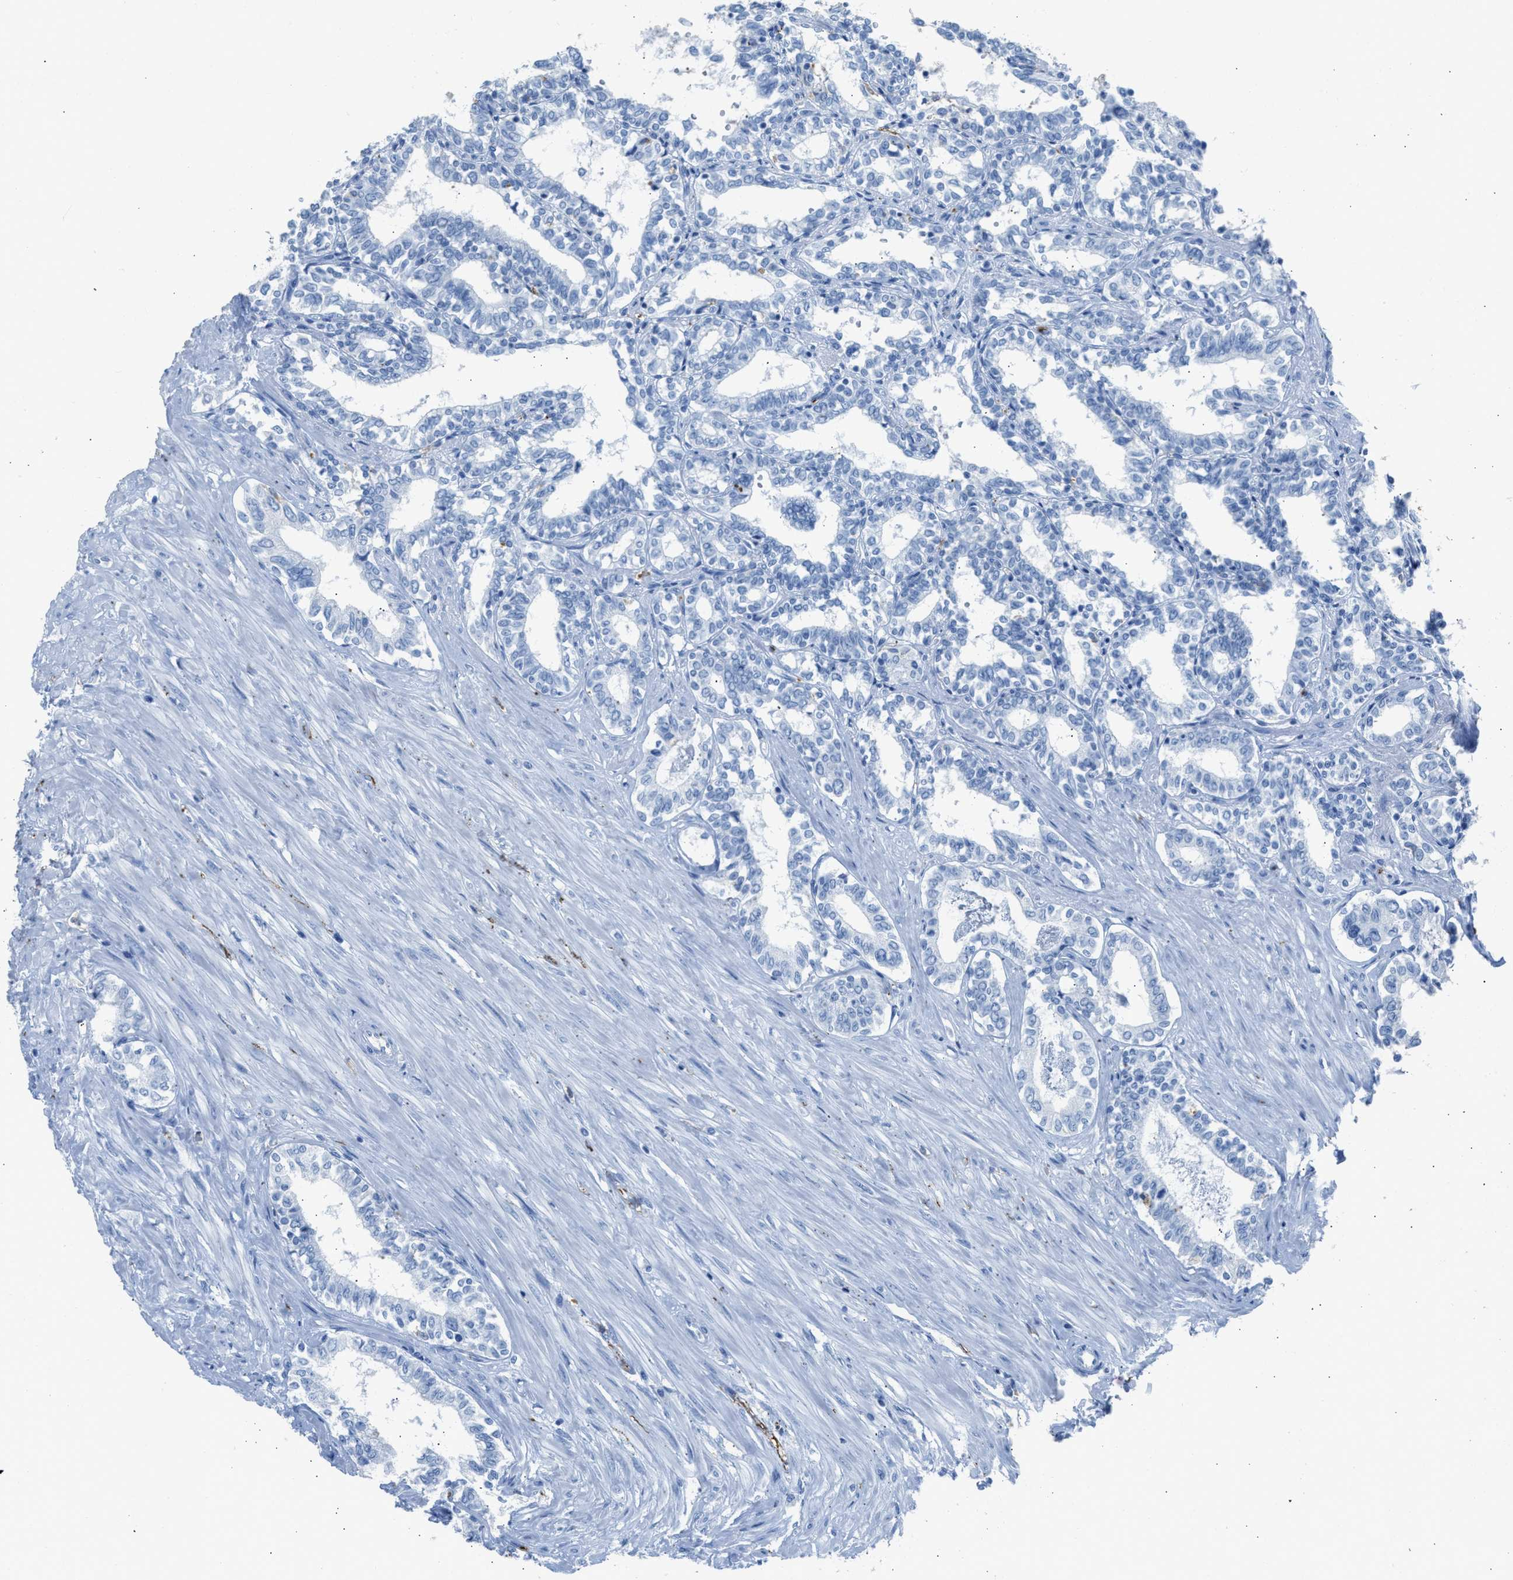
{"staining": {"intensity": "negative", "quantity": "none", "location": "none"}, "tissue": "seminal vesicle", "cell_type": "Glandular cells", "image_type": "normal", "snomed": [{"axis": "morphology", "description": "Normal tissue, NOS"}, {"axis": "morphology", "description": "Adenocarcinoma, High grade"}, {"axis": "topography", "description": "Prostate"}, {"axis": "topography", "description": "Seminal veicle"}], "caption": "Immunohistochemistry photomicrograph of benign human seminal vesicle stained for a protein (brown), which reveals no positivity in glandular cells.", "gene": "FAIM2", "patient": {"sex": "male", "age": 55}}